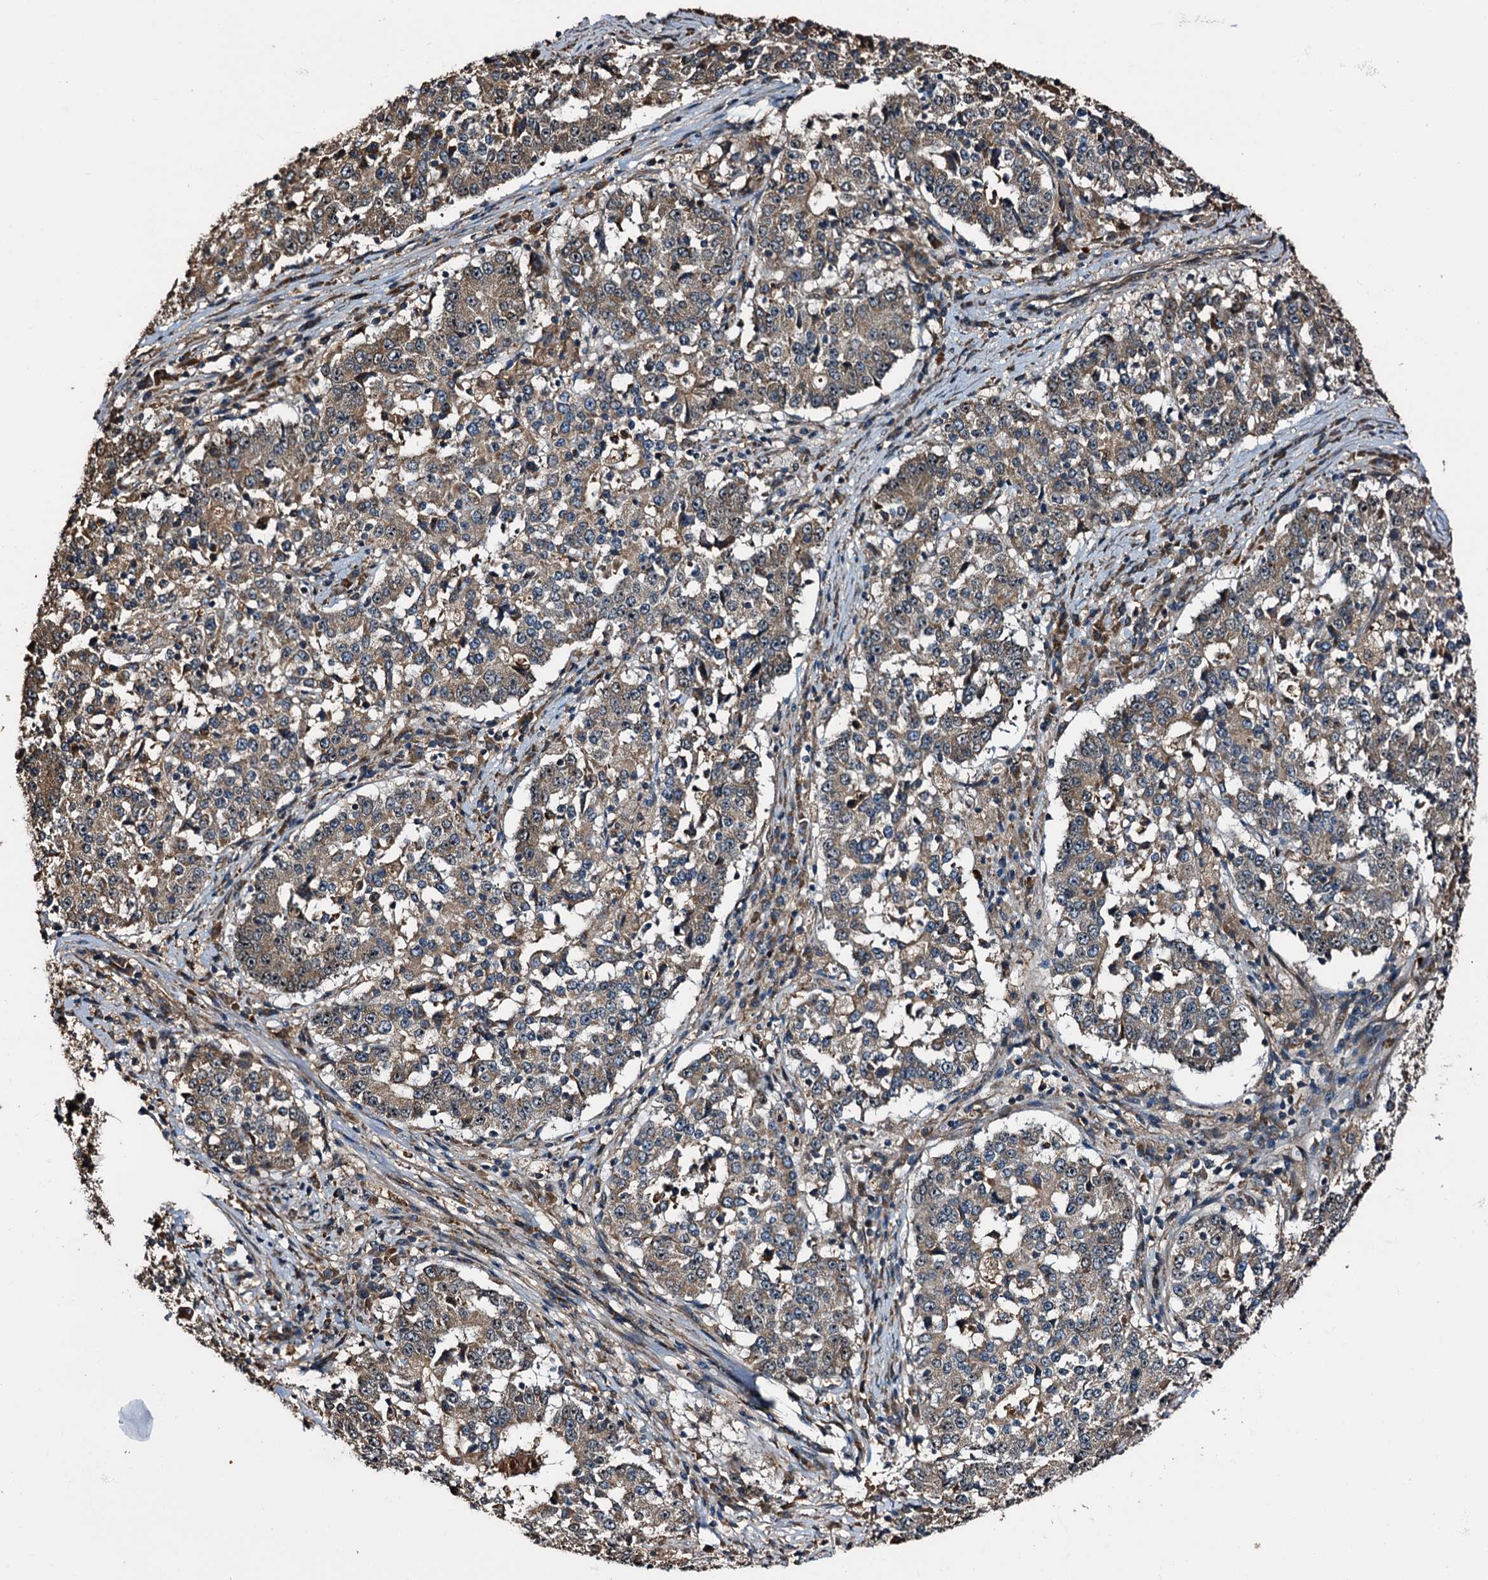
{"staining": {"intensity": "weak", "quantity": ">75%", "location": "cytoplasmic/membranous"}, "tissue": "stomach cancer", "cell_type": "Tumor cells", "image_type": "cancer", "snomed": [{"axis": "morphology", "description": "Adenocarcinoma, NOS"}, {"axis": "topography", "description": "Stomach"}], "caption": "The photomicrograph demonstrates a brown stain indicating the presence of a protein in the cytoplasmic/membranous of tumor cells in stomach adenocarcinoma. (DAB (3,3'-diaminobenzidine) = brown stain, brightfield microscopy at high magnification).", "gene": "PEX5", "patient": {"sex": "male", "age": 59}}